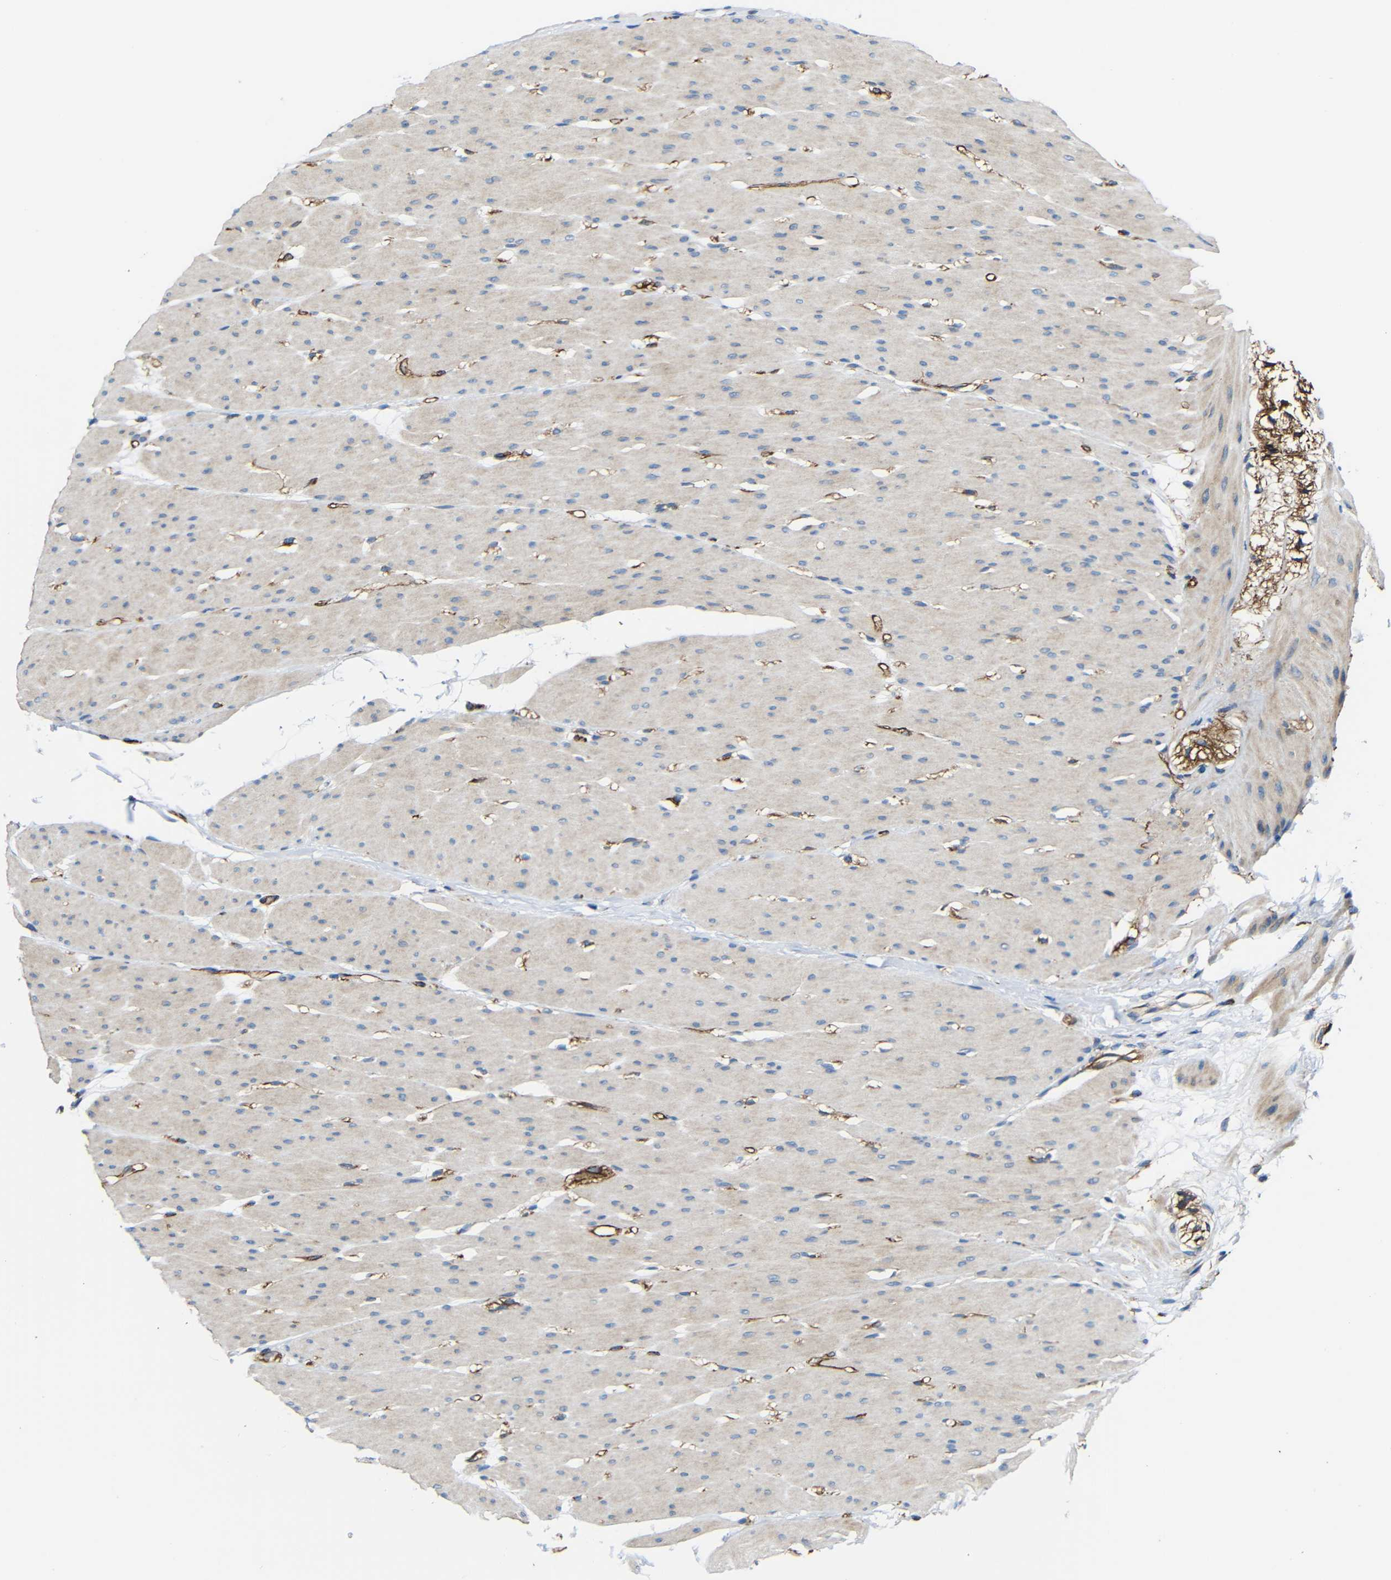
{"staining": {"intensity": "weak", "quantity": ">75%", "location": "cytoplasmic/membranous"}, "tissue": "smooth muscle", "cell_type": "Smooth muscle cells", "image_type": "normal", "snomed": [{"axis": "morphology", "description": "Normal tissue, NOS"}, {"axis": "topography", "description": "Smooth muscle"}, {"axis": "topography", "description": "Colon"}], "caption": "Smooth muscle cells reveal low levels of weak cytoplasmic/membranous staining in approximately >75% of cells in benign human smooth muscle. (DAB = brown stain, brightfield microscopy at high magnification).", "gene": "IGSF10", "patient": {"sex": "male", "age": 67}}